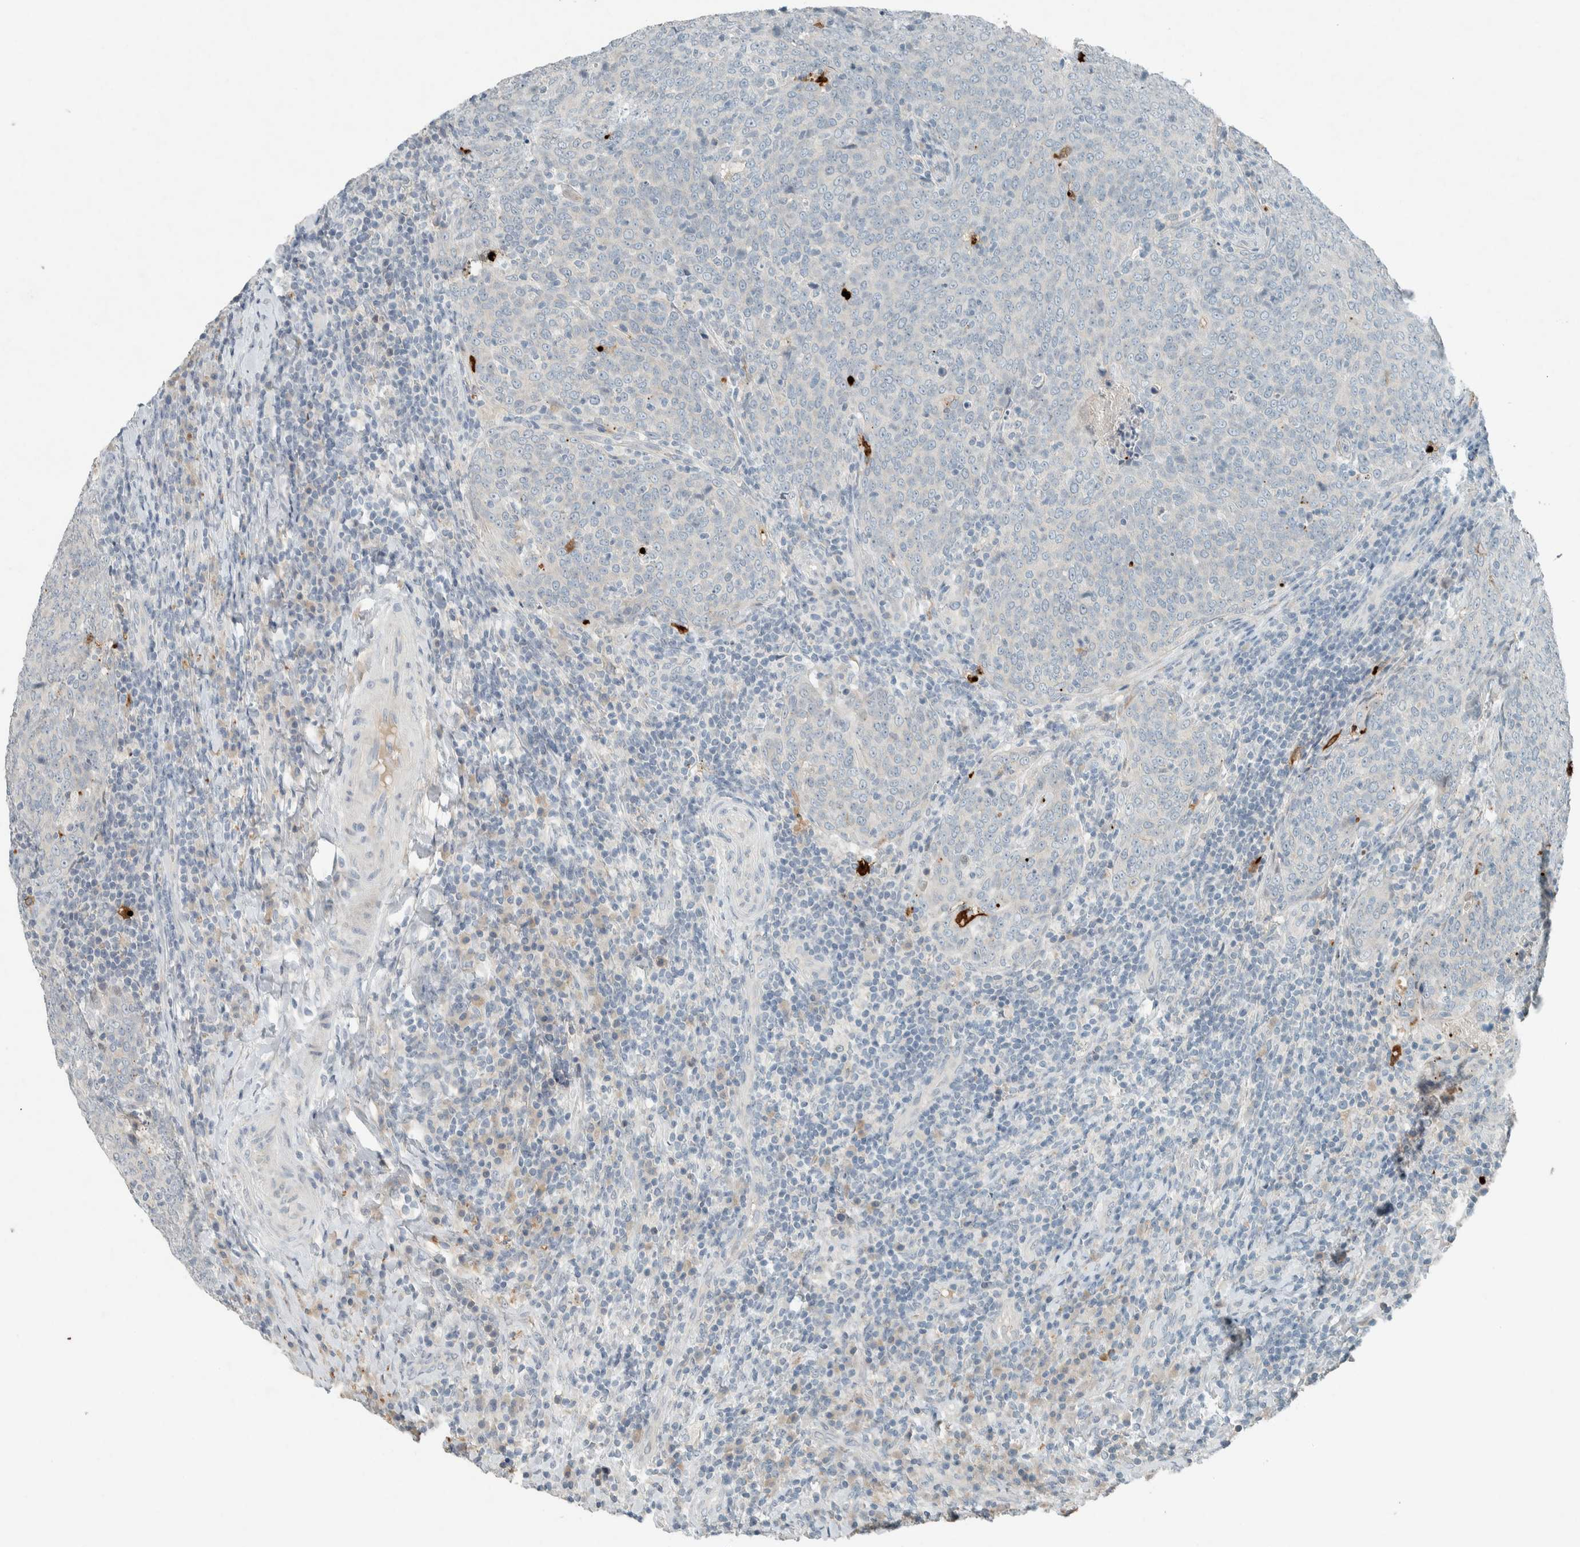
{"staining": {"intensity": "negative", "quantity": "none", "location": "none"}, "tissue": "head and neck cancer", "cell_type": "Tumor cells", "image_type": "cancer", "snomed": [{"axis": "morphology", "description": "Squamous cell carcinoma, NOS"}, {"axis": "morphology", "description": "Squamous cell carcinoma, metastatic, NOS"}, {"axis": "topography", "description": "Lymph node"}, {"axis": "topography", "description": "Head-Neck"}], "caption": "Tumor cells show no significant positivity in metastatic squamous cell carcinoma (head and neck).", "gene": "CERCAM", "patient": {"sex": "male", "age": 62}}